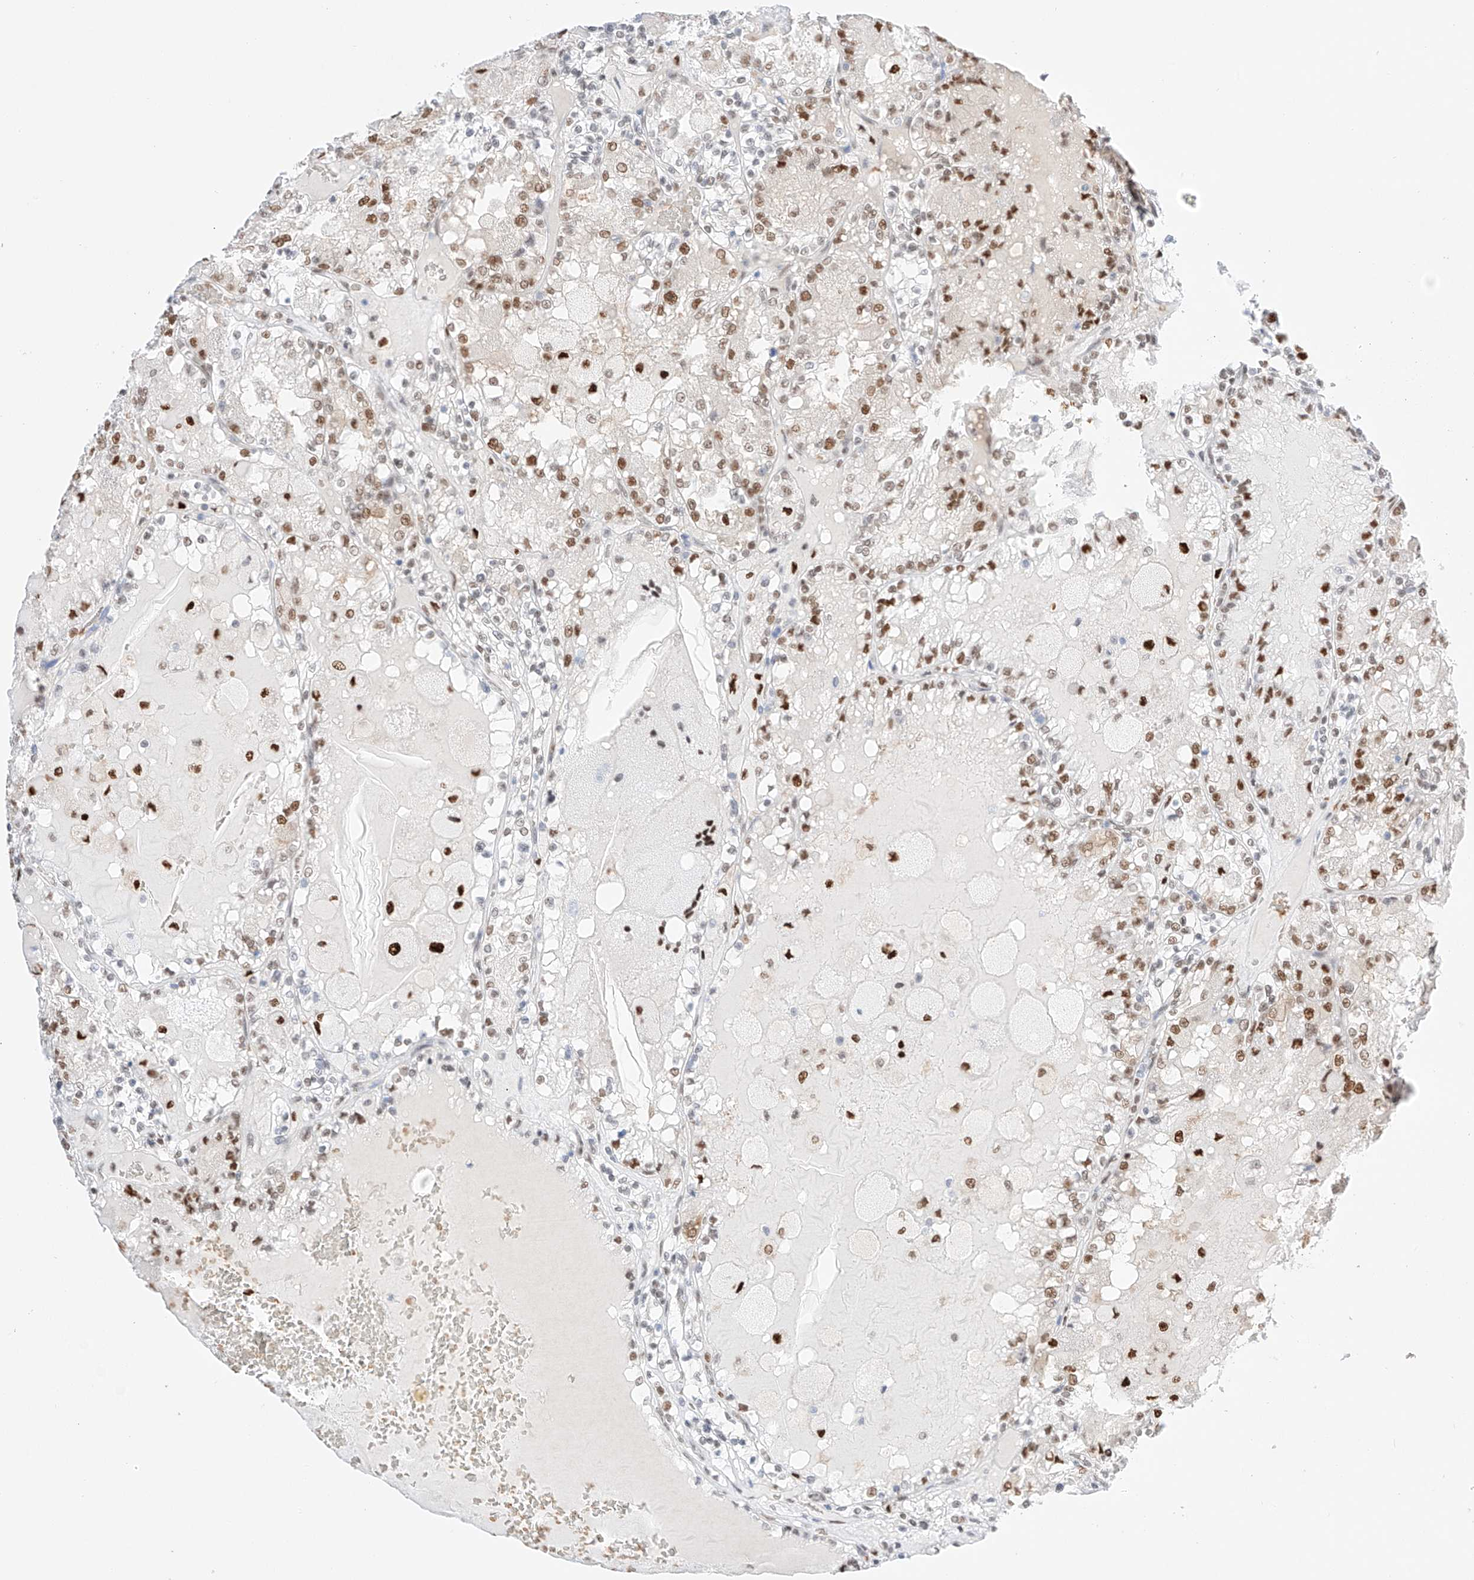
{"staining": {"intensity": "moderate", "quantity": "25%-75%", "location": "nuclear"}, "tissue": "renal cancer", "cell_type": "Tumor cells", "image_type": "cancer", "snomed": [{"axis": "morphology", "description": "Adenocarcinoma, NOS"}, {"axis": "topography", "description": "Kidney"}], "caption": "Moderate nuclear staining is identified in approximately 25%-75% of tumor cells in renal cancer (adenocarcinoma).", "gene": "APIP", "patient": {"sex": "female", "age": 56}}